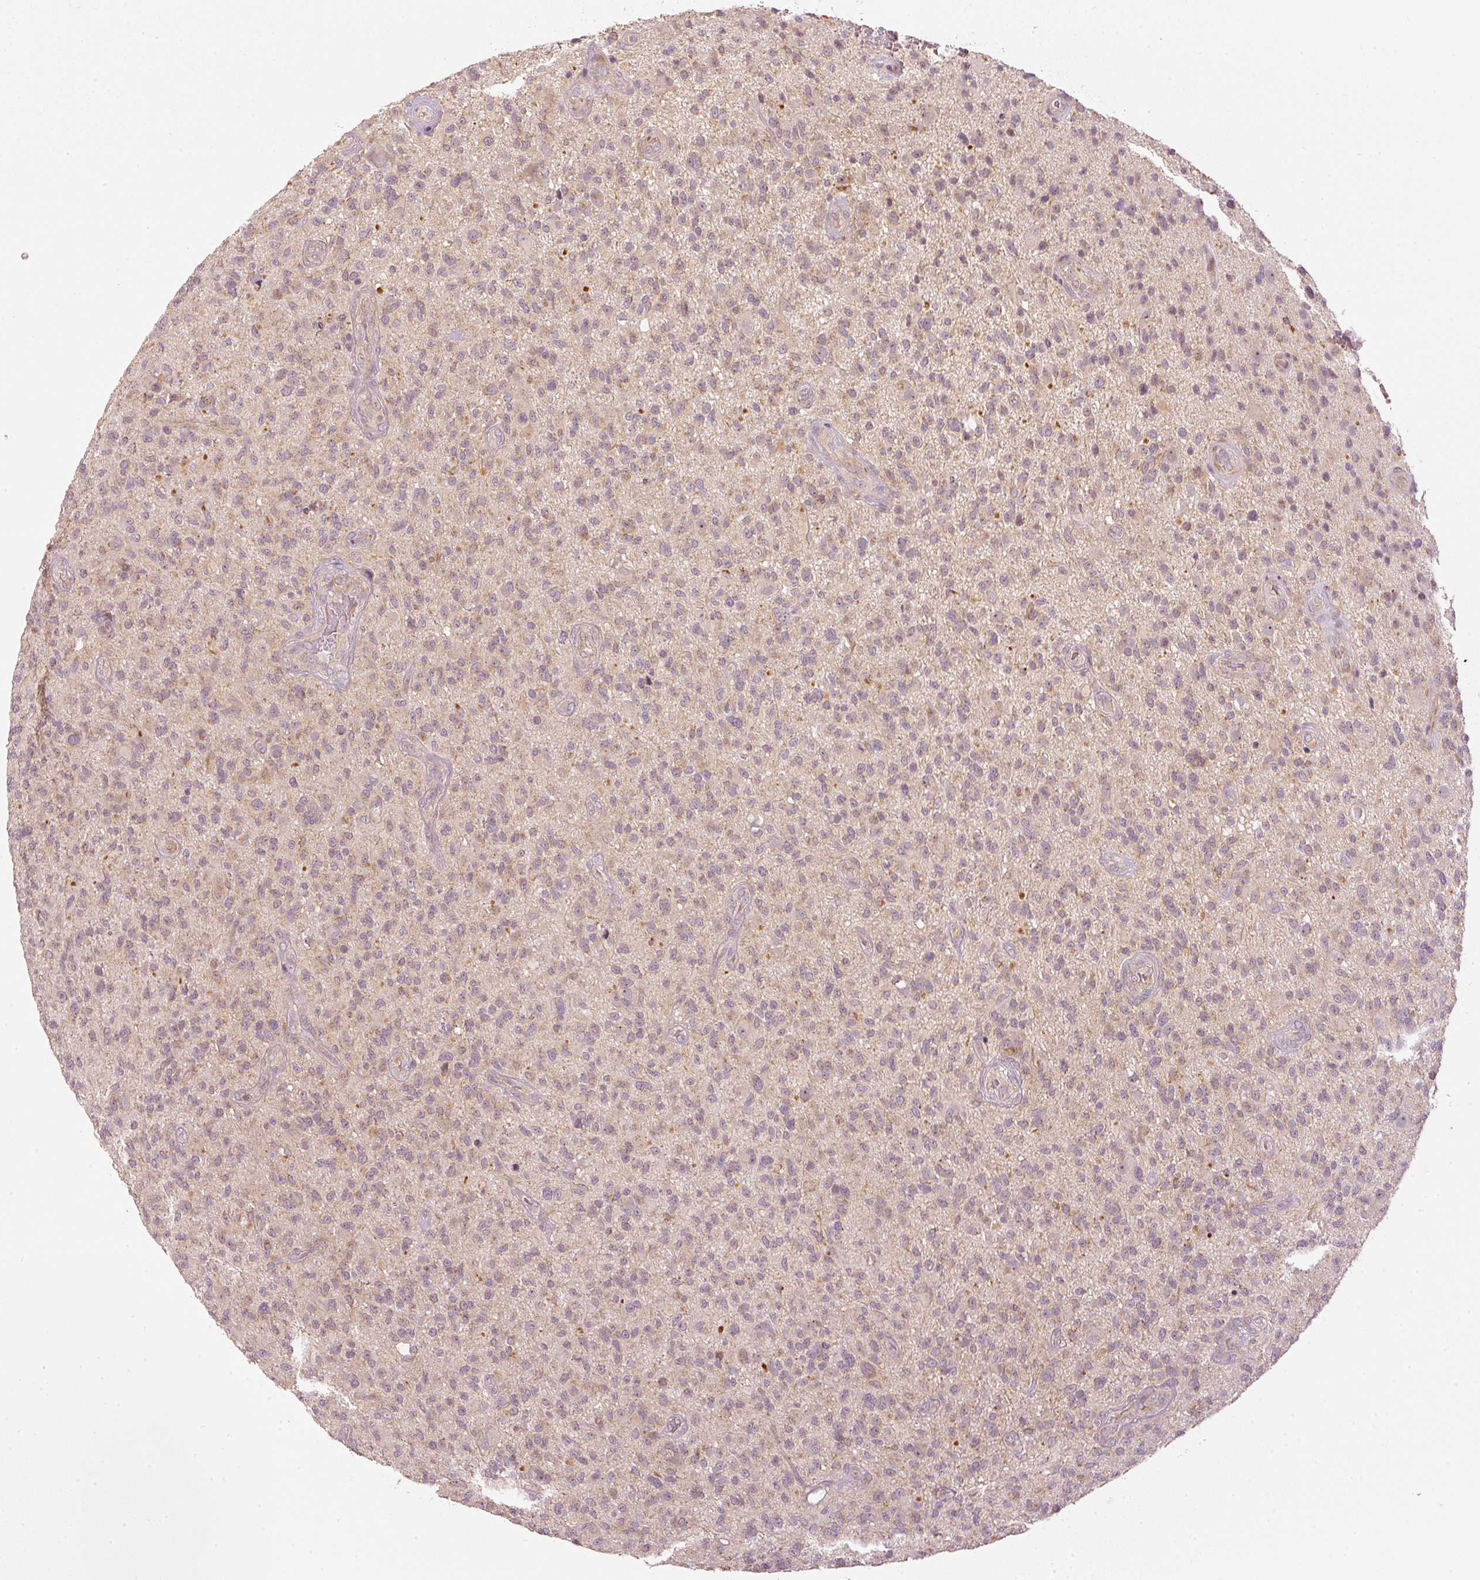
{"staining": {"intensity": "weak", "quantity": "25%-75%", "location": "cytoplasmic/membranous"}, "tissue": "glioma", "cell_type": "Tumor cells", "image_type": "cancer", "snomed": [{"axis": "morphology", "description": "Glioma, malignant, High grade"}, {"axis": "topography", "description": "Brain"}], "caption": "Immunohistochemistry photomicrograph of neoplastic tissue: human malignant glioma (high-grade) stained using IHC reveals low levels of weak protein expression localized specifically in the cytoplasmic/membranous of tumor cells, appearing as a cytoplasmic/membranous brown color.", "gene": "CDC20B", "patient": {"sex": "male", "age": 47}}